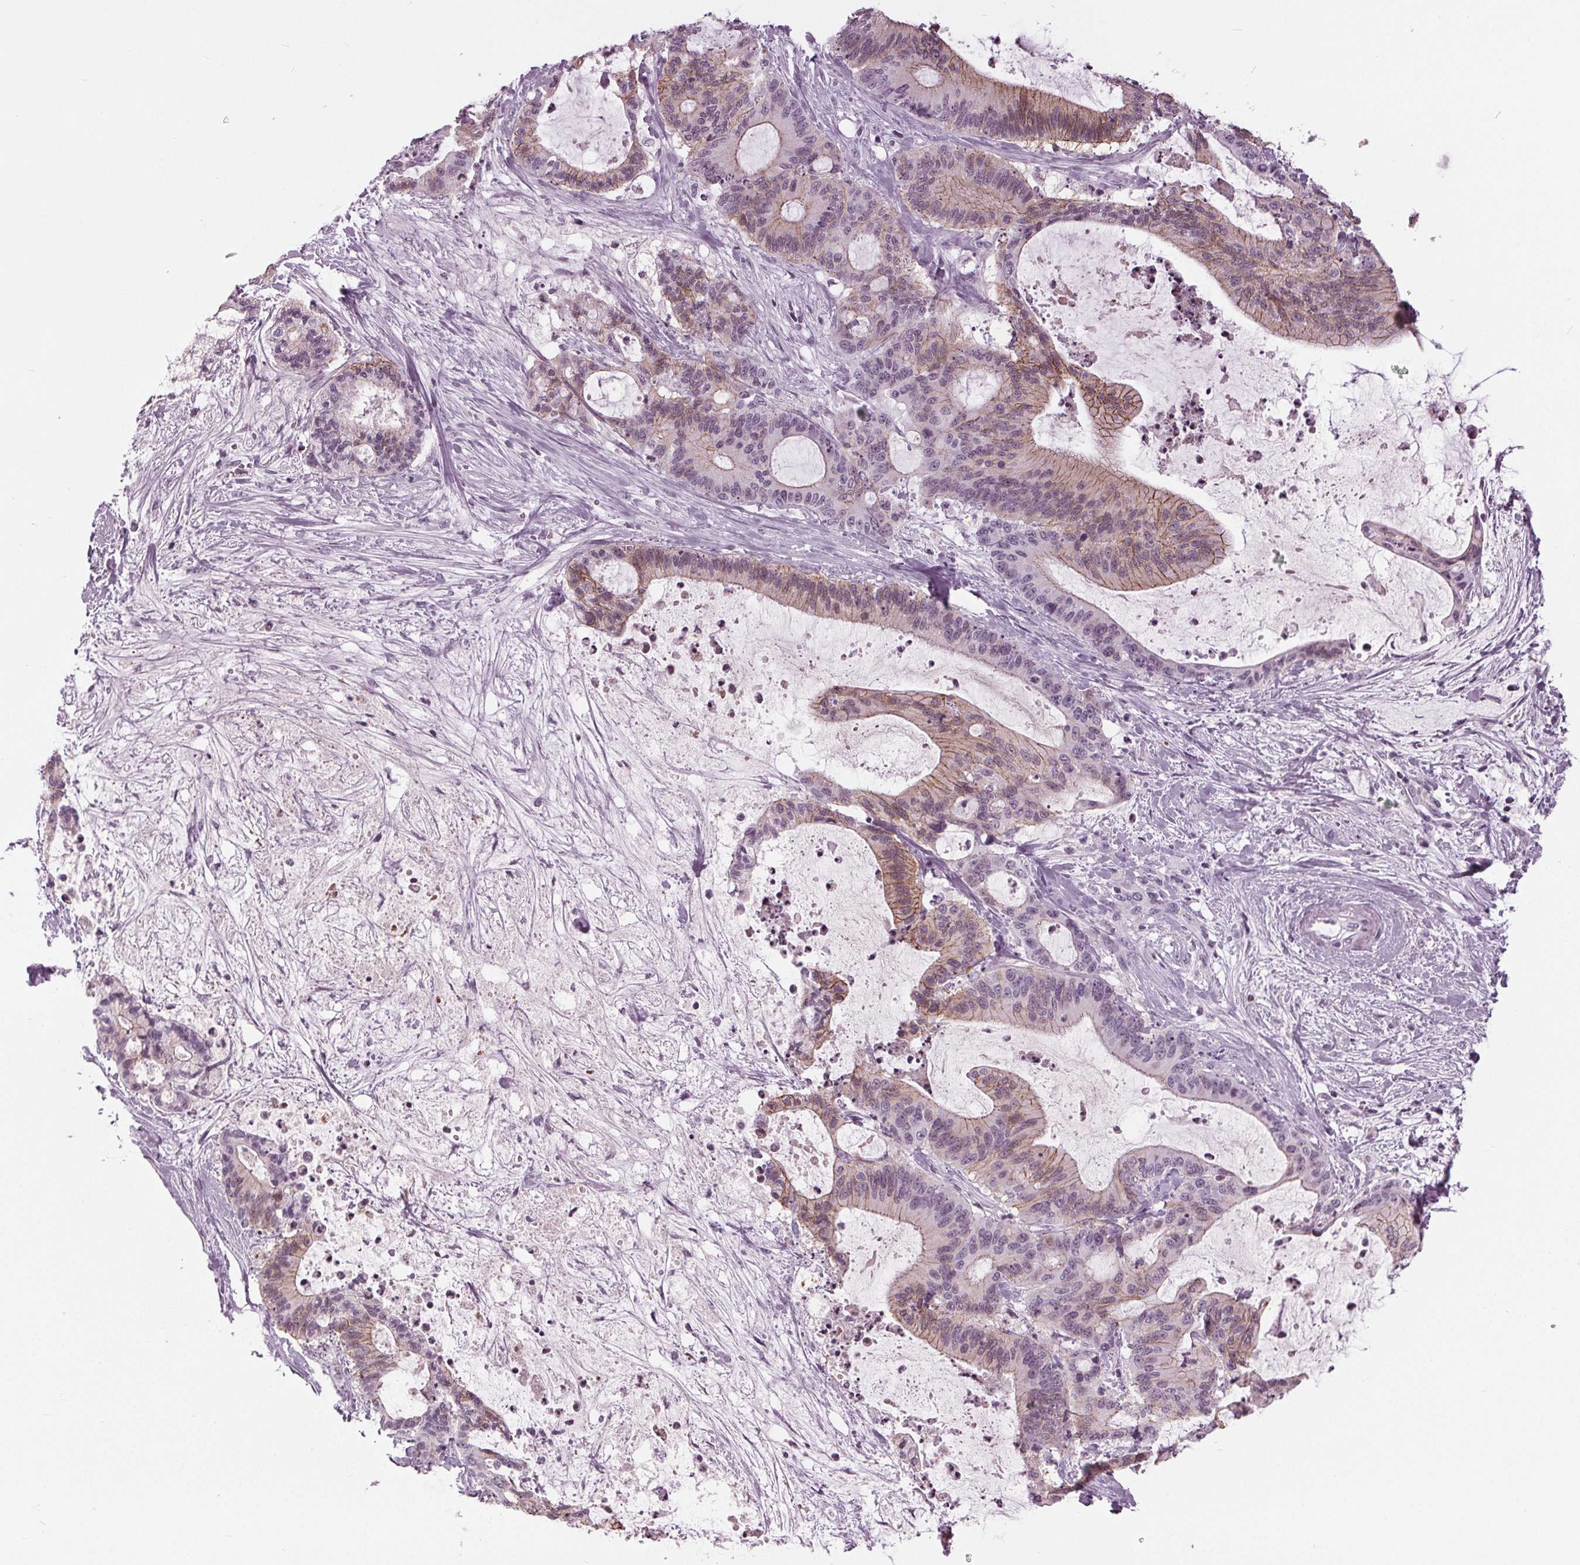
{"staining": {"intensity": "moderate", "quantity": "25%-75%", "location": "cytoplasmic/membranous"}, "tissue": "liver cancer", "cell_type": "Tumor cells", "image_type": "cancer", "snomed": [{"axis": "morphology", "description": "Cholangiocarcinoma"}, {"axis": "topography", "description": "Liver"}], "caption": "Immunohistochemical staining of liver cholangiocarcinoma demonstrates moderate cytoplasmic/membranous protein expression in approximately 25%-75% of tumor cells.", "gene": "SLC9A4", "patient": {"sex": "female", "age": 73}}